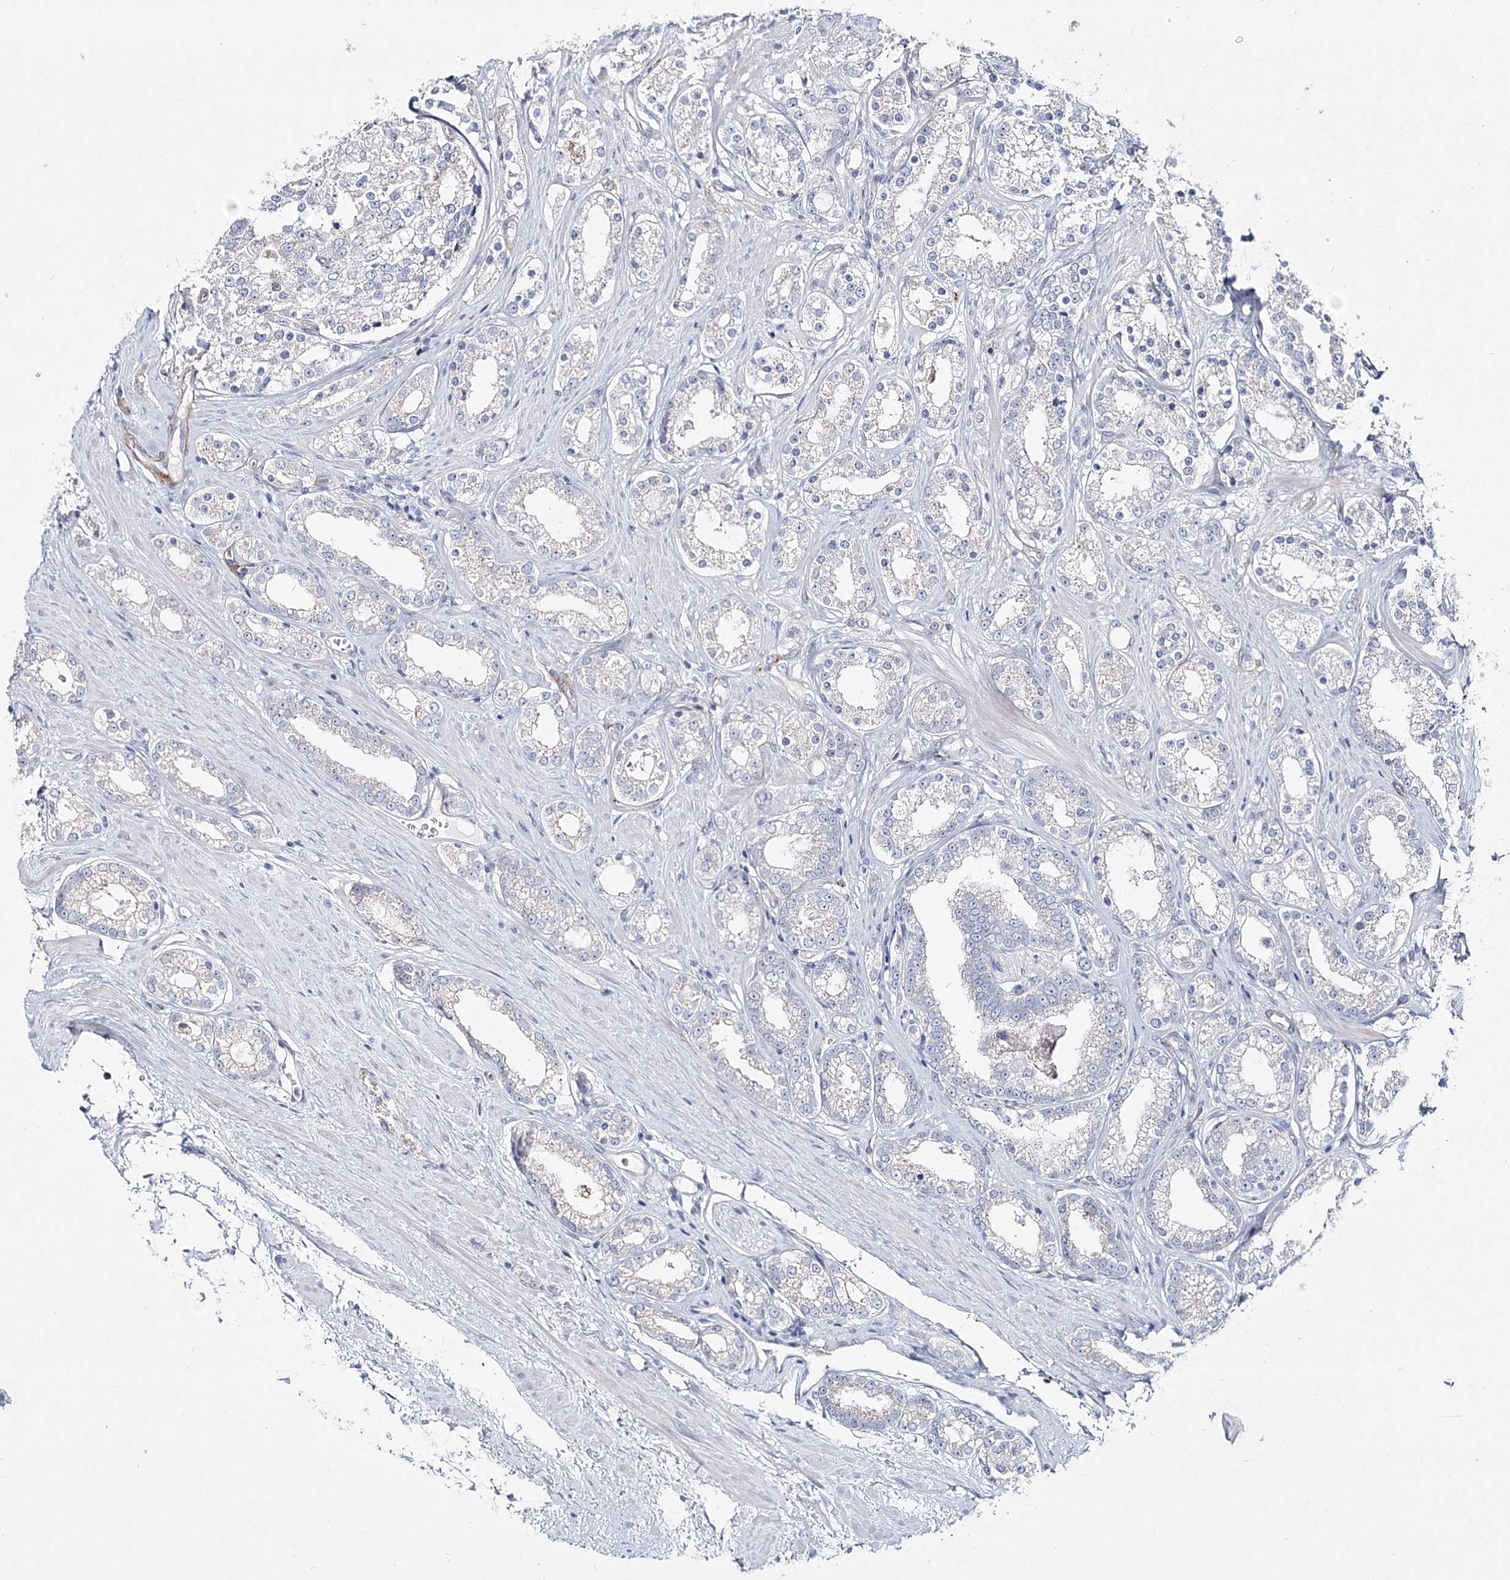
{"staining": {"intensity": "negative", "quantity": "none", "location": "none"}, "tissue": "prostate cancer", "cell_type": "Tumor cells", "image_type": "cancer", "snomed": [{"axis": "morphology", "description": "Normal tissue, NOS"}, {"axis": "morphology", "description": "Adenocarcinoma, High grade"}, {"axis": "topography", "description": "Prostate"}], "caption": "Human high-grade adenocarcinoma (prostate) stained for a protein using immunohistochemistry exhibits no staining in tumor cells.", "gene": "ANO1", "patient": {"sex": "male", "age": 83}}